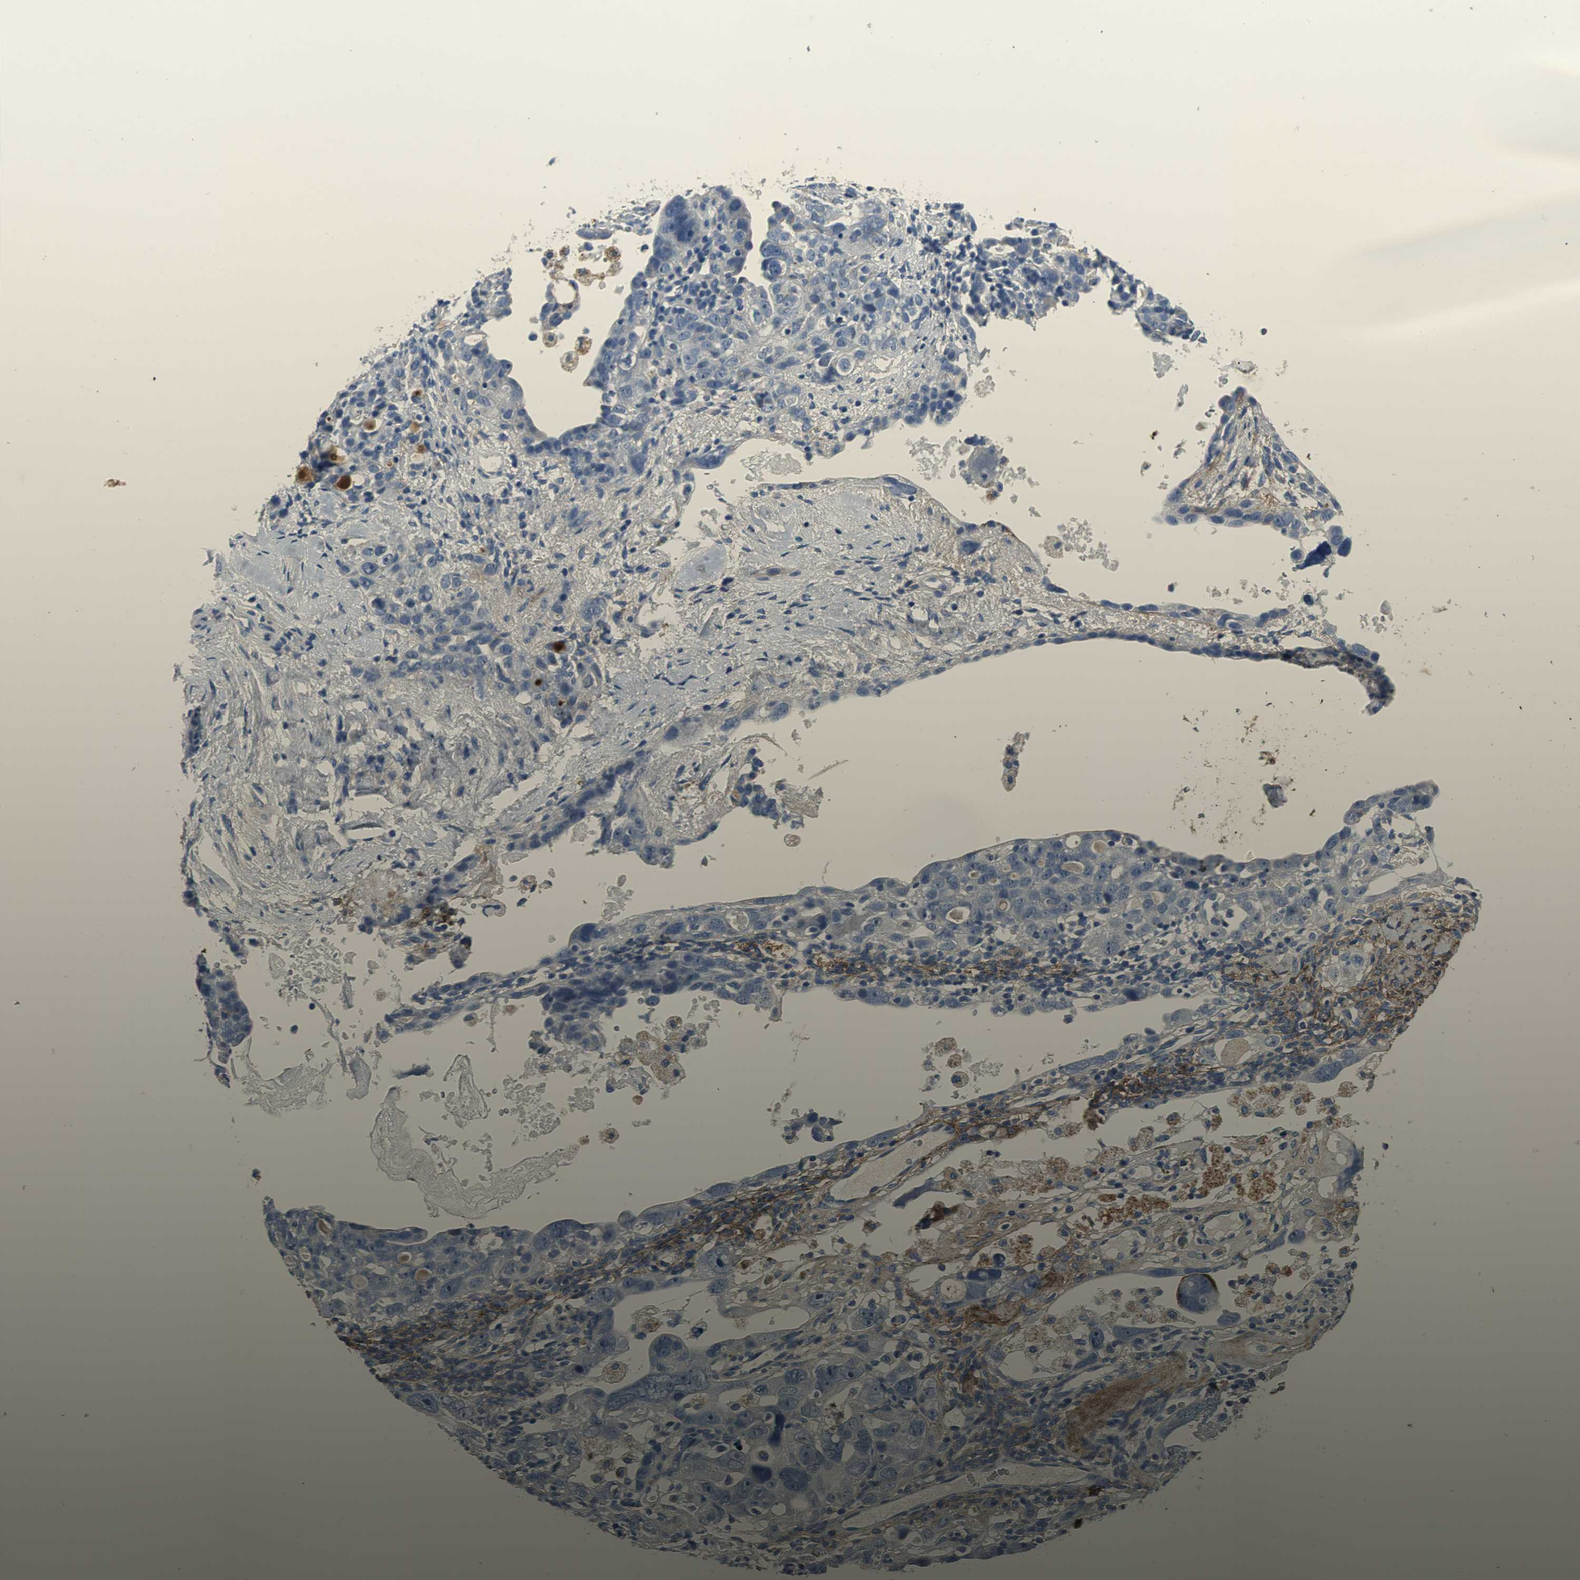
{"staining": {"intensity": "negative", "quantity": "none", "location": "none"}, "tissue": "ovarian cancer", "cell_type": "Tumor cells", "image_type": "cancer", "snomed": [{"axis": "morphology", "description": "Cystadenocarcinoma, serous, NOS"}, {"axis": "topography", "description": "Ovary"}], "caption": "An immunohistochemistry (IHC) image of serous cystadenocarcinoma (ovarian) is shown. There is no staining in tumor cells of serous cystadenocarcinoma (ovarian). The staining is performed using DAB brown chromogen with nuclei counter-stained in using hematoxylin.", "gene": "EFNB3", "patient": {"sex": "female", "age": 66}}